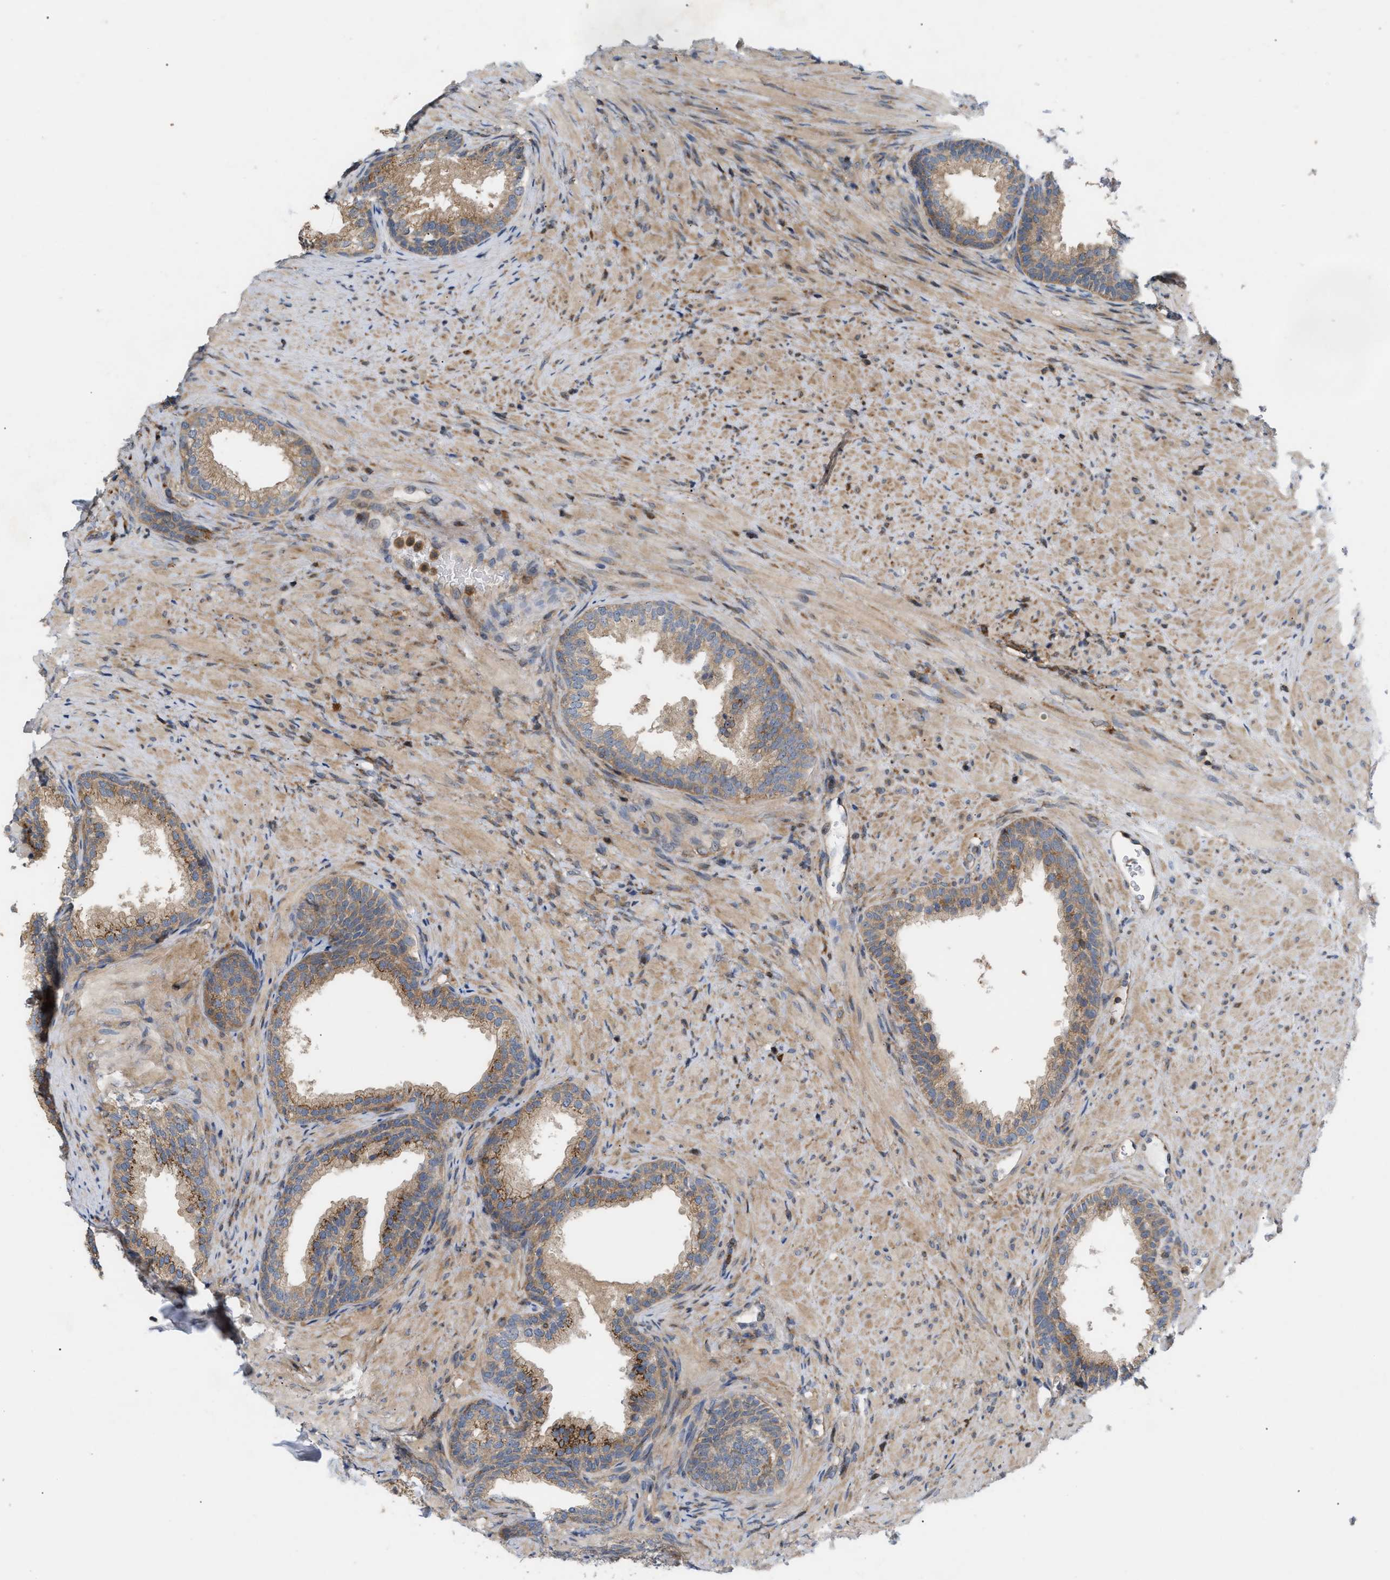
{"staining": {"intensity": "moderate", "quantity": ">75%", "location": "cytoplasmic/membranous"}, "tissue": "prostate", "cell_type": "Glandular cells", "image_type": "normal", "snomed": [{"axis": "morphology", "description": "Normal tissue, NOS"}, {"axis": "topography", "description": "Prostate"}], "caption": "Immunohistochemical staining of benign human prostate displays moderate cytoplasmic/membranous protein positivity in approximately >75% of glandular cells.", "gene": "DBNL", "patient": {"sex": "male", "age": 76}}